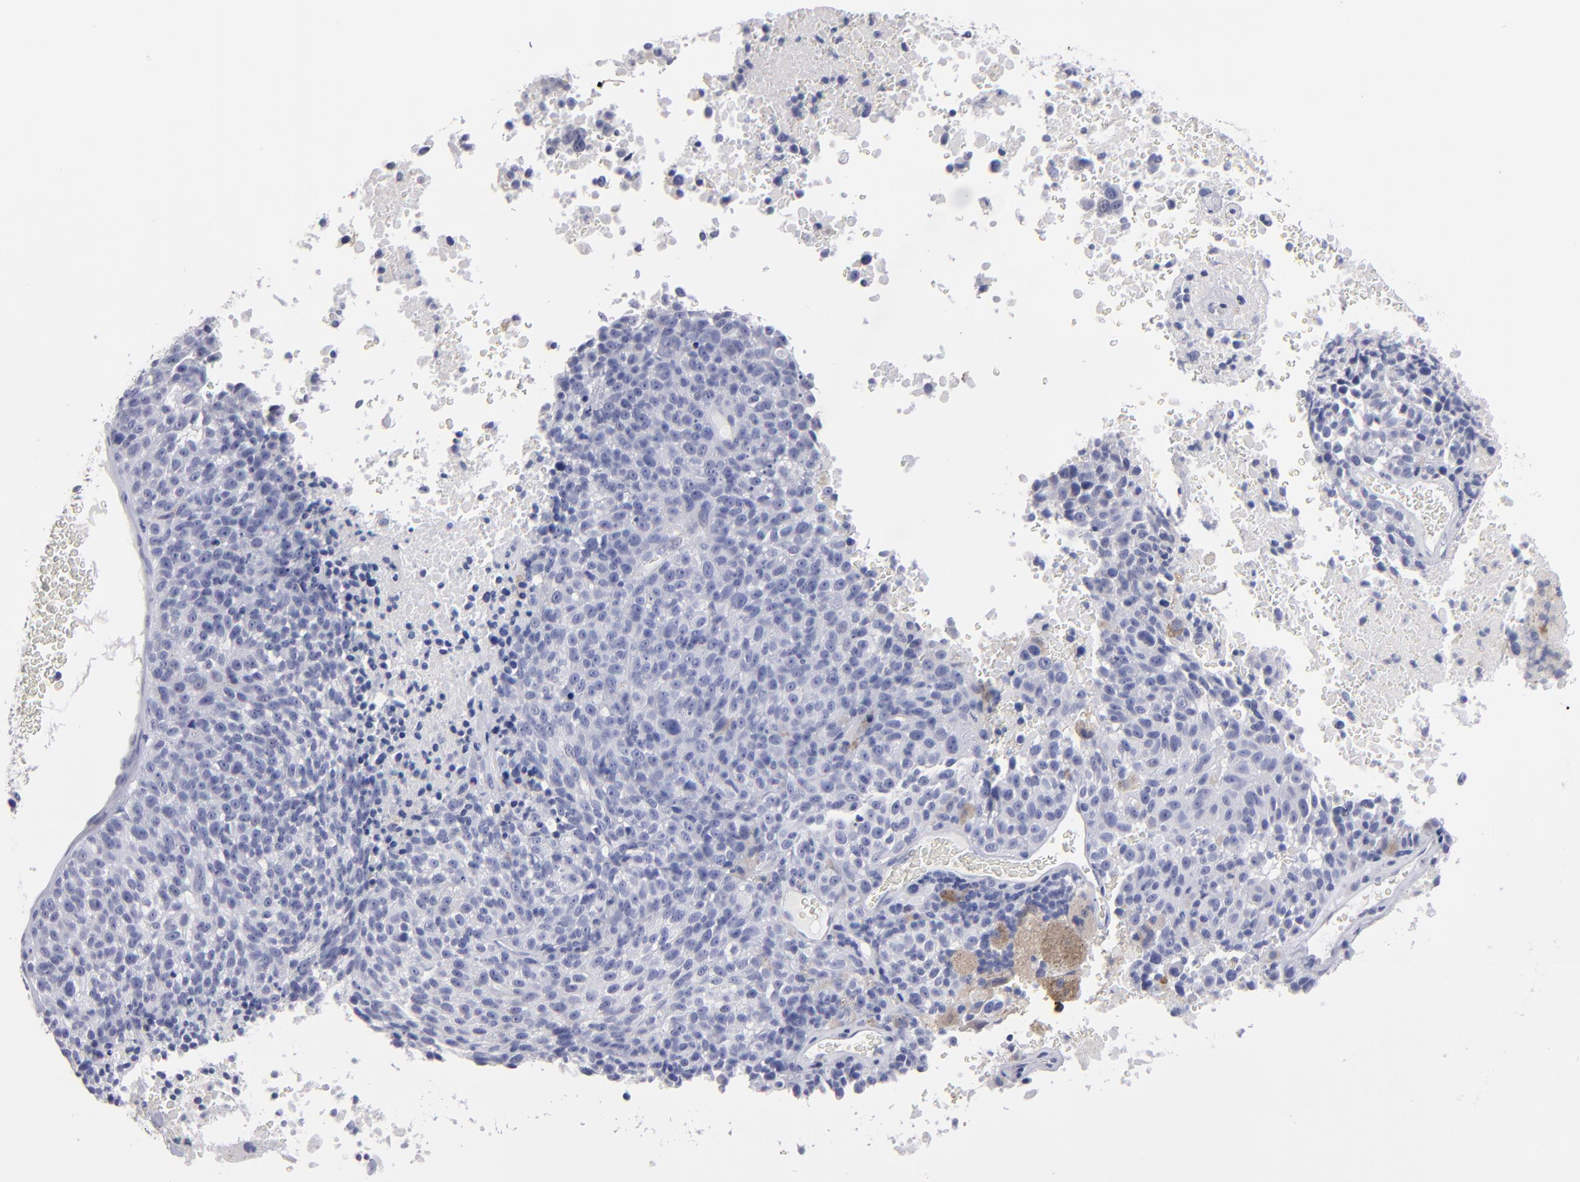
{"staining": {"intensity": "negative", "quantity": "none", "location": "none"}, "tissue": "melanoma", "cell_type": "Tumor cells", "image_type": "cancer", "snomed": [{"axis": "morphology", "description": "Malignant melanoma, Metastatic site"}, {"axis": "topography", "description": "Cerebral cortex"}], "caption": "The histopathology image exhibits no significant staining in tumor cells of melanoma. (Stains: DAB immunohistochemistry with hematoxylin counter stain, Microscopy: brightfield microscopy at high magnification).", "gene": "FABP4", "patient": {"sex": "female", "age": 52}}